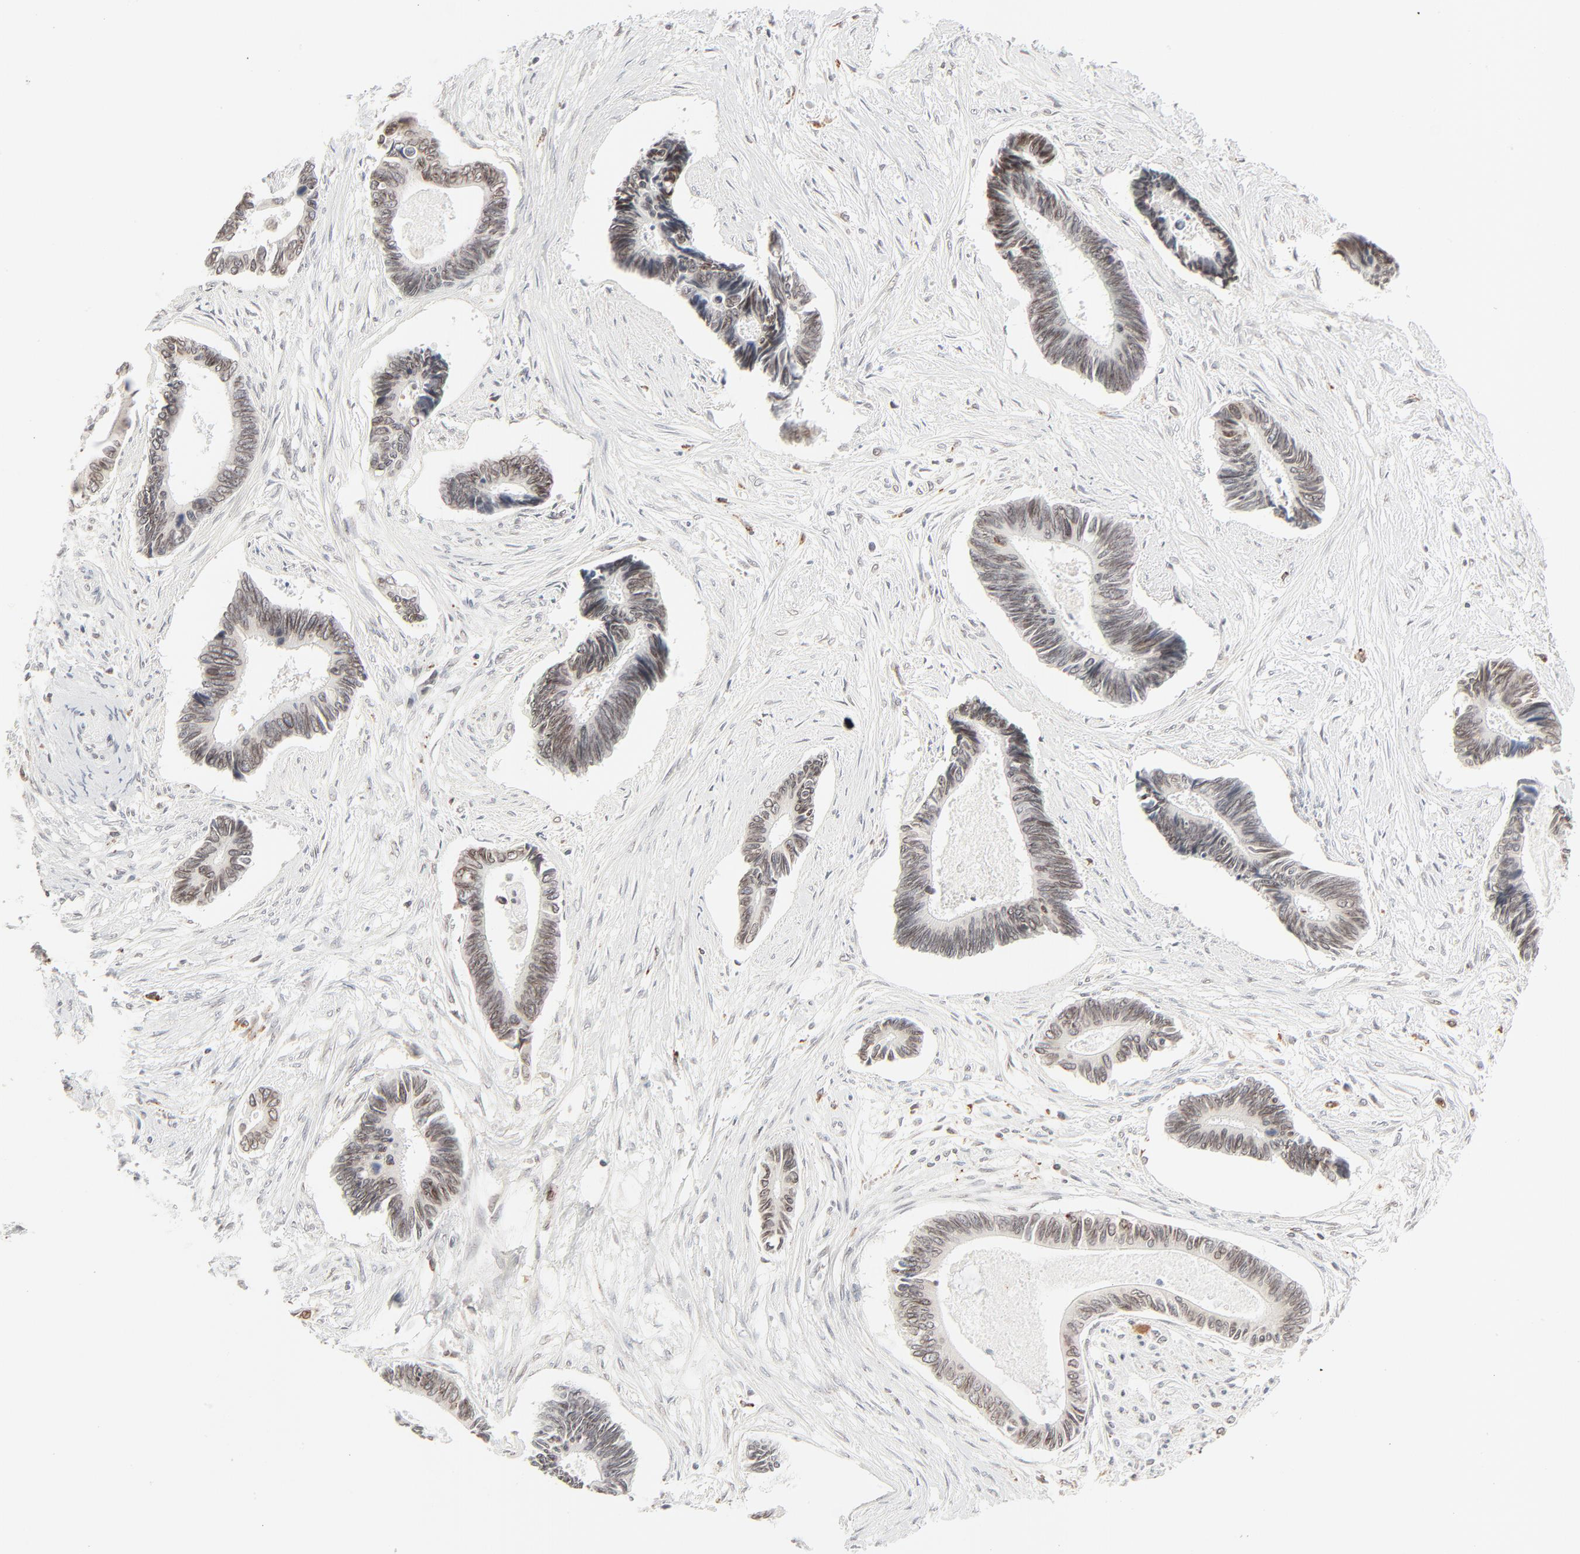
{"staining": {"intensity": "weak", "quantity": "25%-75%", "location": "cytoplasmic/membranous,nuclear"}, "tissue": "pancreatic cancer", "cell_type": "Tumor cells", "image_type": "cancer", "snomed": [{"axis": "morphology", "description": "Adenocarcinoma, NOS"}, {"axis": "topography", "description": "Pancreas"}], "caption": "Immunohistochemistry of human pancreatic cancer (adenocarcinoma) shows low levels of weak cytoplasmic/membranous and nuclear positivity in about 25%-75% of tumor cells.", "gene": "MAD1L1", "patient": {"sex": "female", "age": 70}}